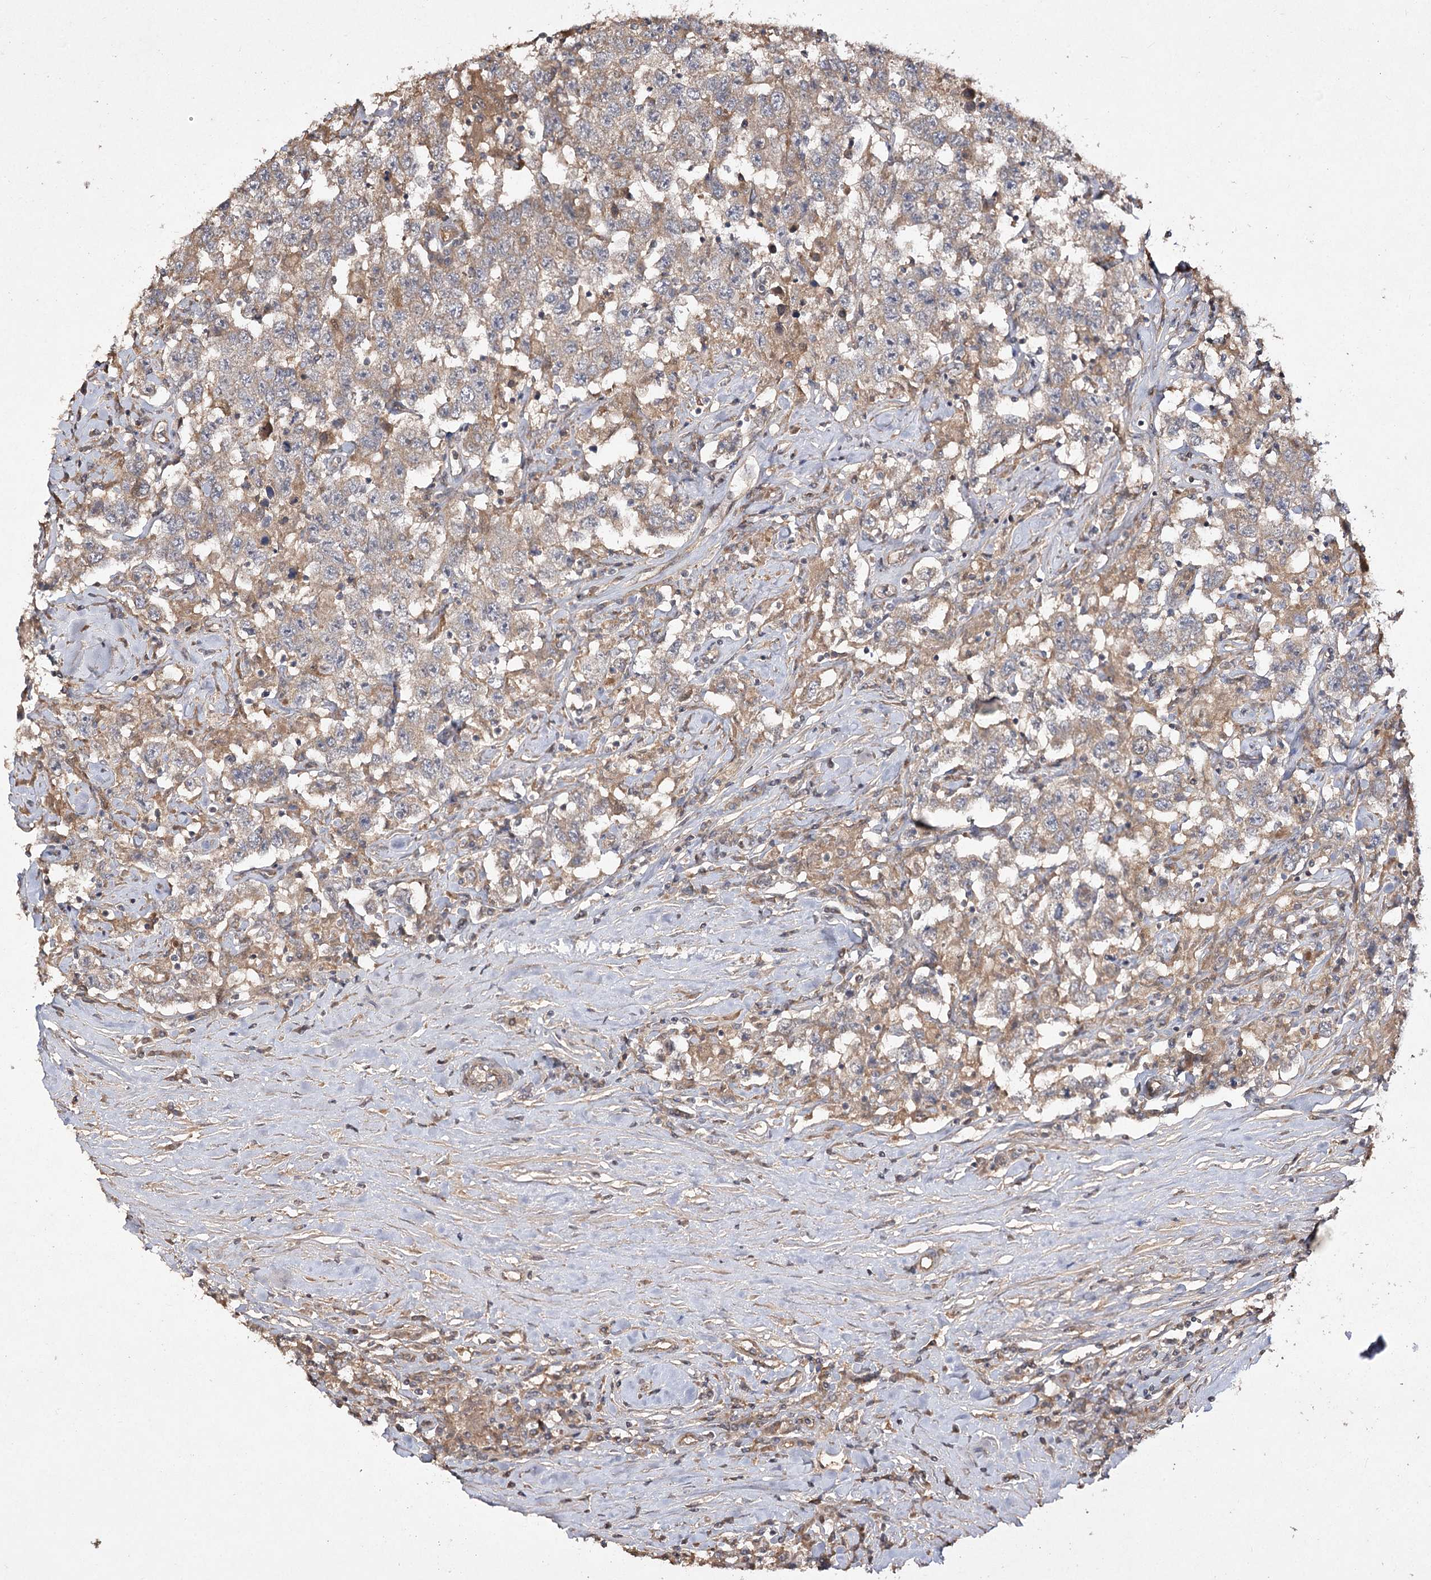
{"staining": {"intensity": "moderate", "quantity": "25%-75%", "location": "cytoplasmic/membranous"}, "tissue": "testis cancer", "cell_type": "Tumor cells", "image_type": "cancer", "snomed": [{"axis": "morphology", "description": "Seminoma, NOS"}, {"axis": "topography", "description": "Testis"}], "caption": "Protein staining of testis seminoma tissue shows moderate cytoplasmic/membranous expression in about 25%-75% of tumor cells.", "gene": "FANCL", "patient": {"sex": "male", "age": 41}}